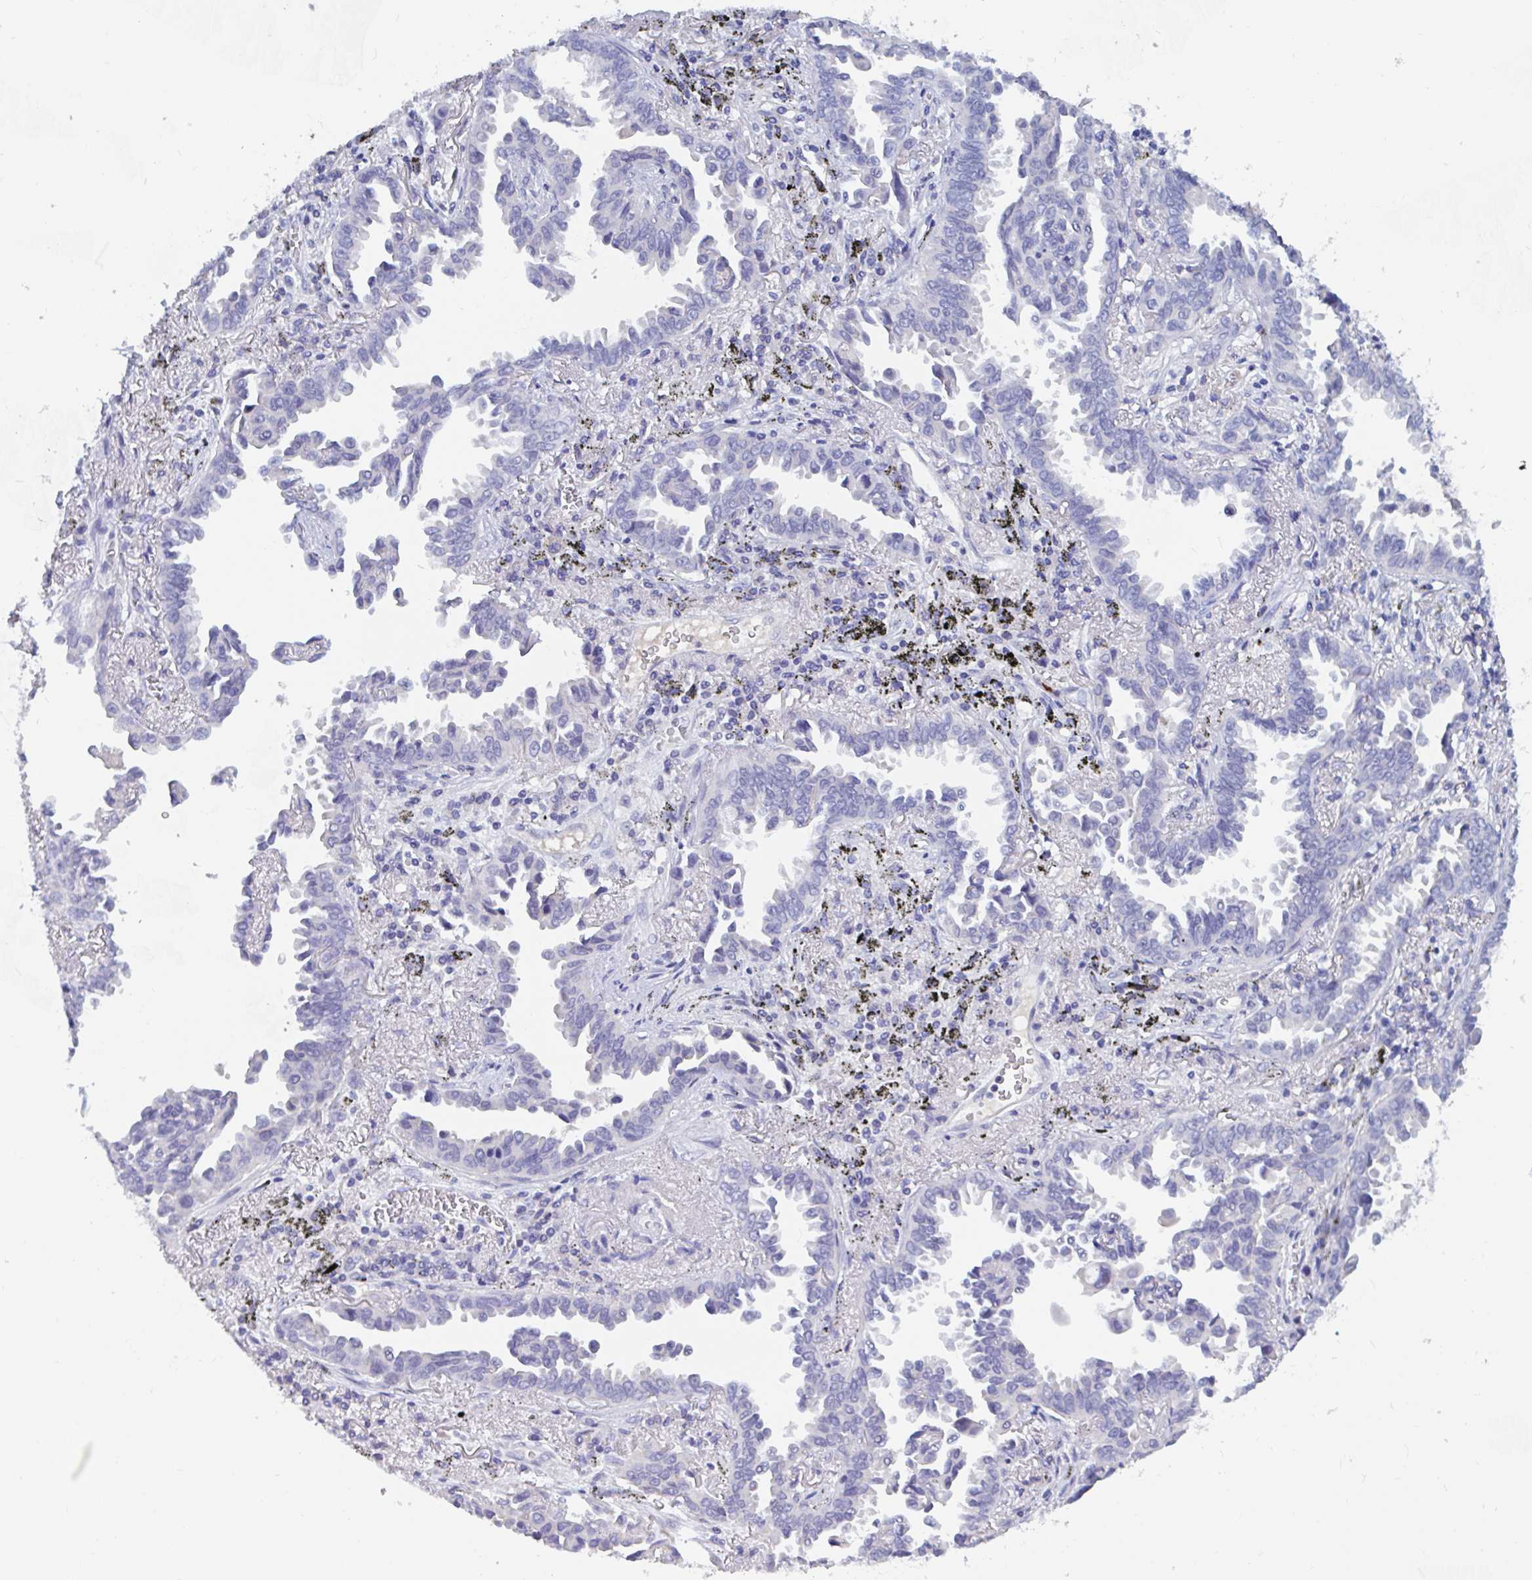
{"staining": {"intensity": "negative", "quantity": "none", "location": "none"}, "tissue": "lung cancer", "cell_type": "Tumor cells", "image_type": "cancer", "snomed": [{"axis": "morphology", "description": "Adenocarcinoma, NOS"}, {"axis": "topography", "description": "Lung"}], "caption": "DAB immunohistochemical staining of lung cancer (adenocarcinoma) reveals no significant positivity in tumor cells. (DAB (3,3'-diaminobenzidine) immunohistochemistry (IHC), high magnification).", "gene": "ZNHIT2", "patient": {"sex": "male", "age": 68}}